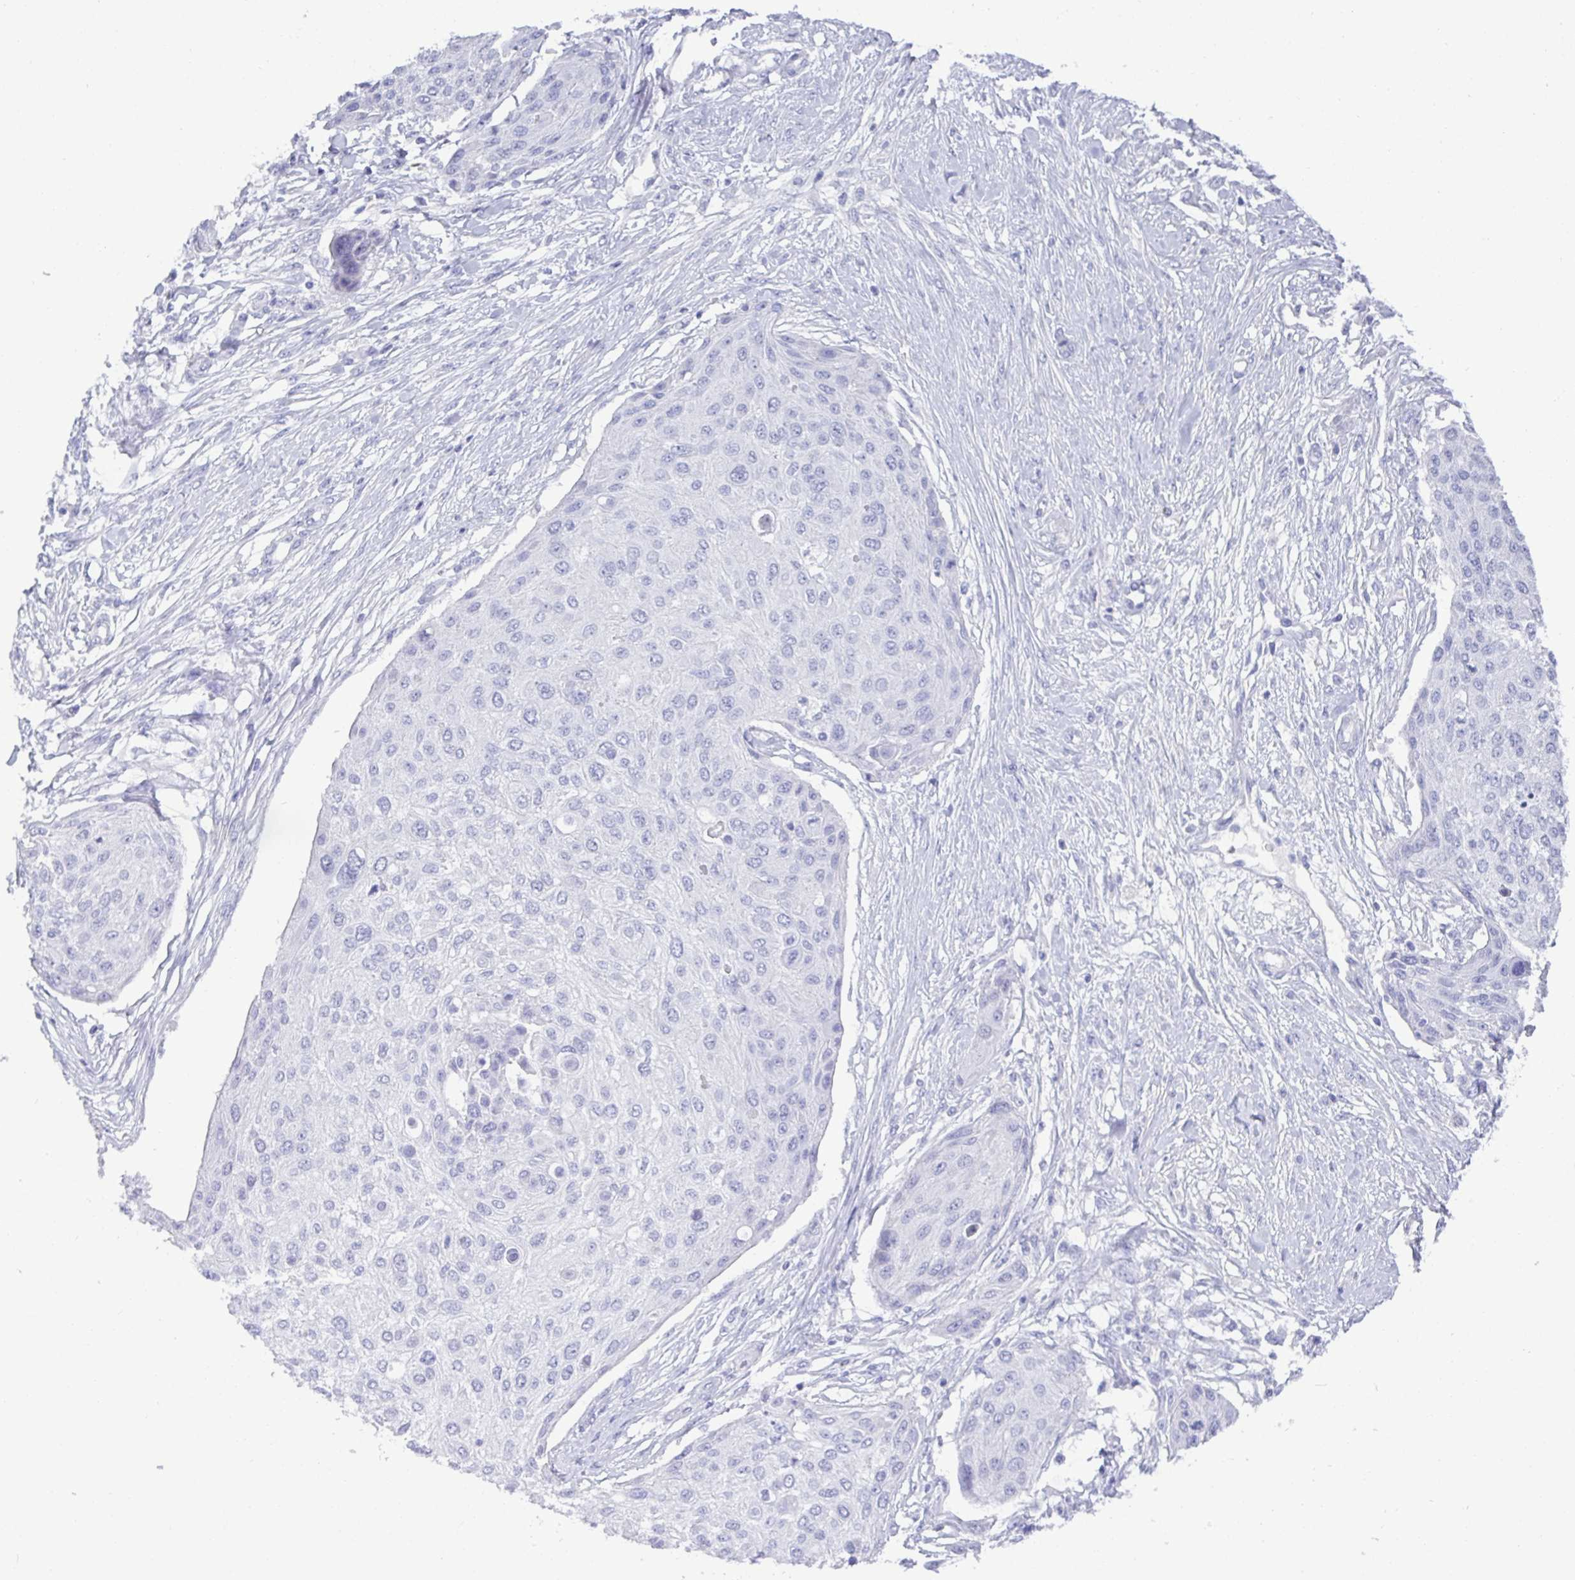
{"staining": {"intensity": "negative", "quantity": "none", "location": "none"}, "tissue": "skin cancer", "cell_type": "Tumor cells", "image_type": "cancer", "snomed": [{"axis": "morphology", "description": "Squamous cell carcinoma, NOS"}, {"axis": "topography", "description": "Skin"}], "caption": "This histopathology image is of skin squamous cell carcinoma stained with IHC to label a protein in brown with the nuclei are counter-stained blue. There is no staining in tumor cells.", "gene": "TMEM241", "patient": {"sex": "female", "age": 87}}